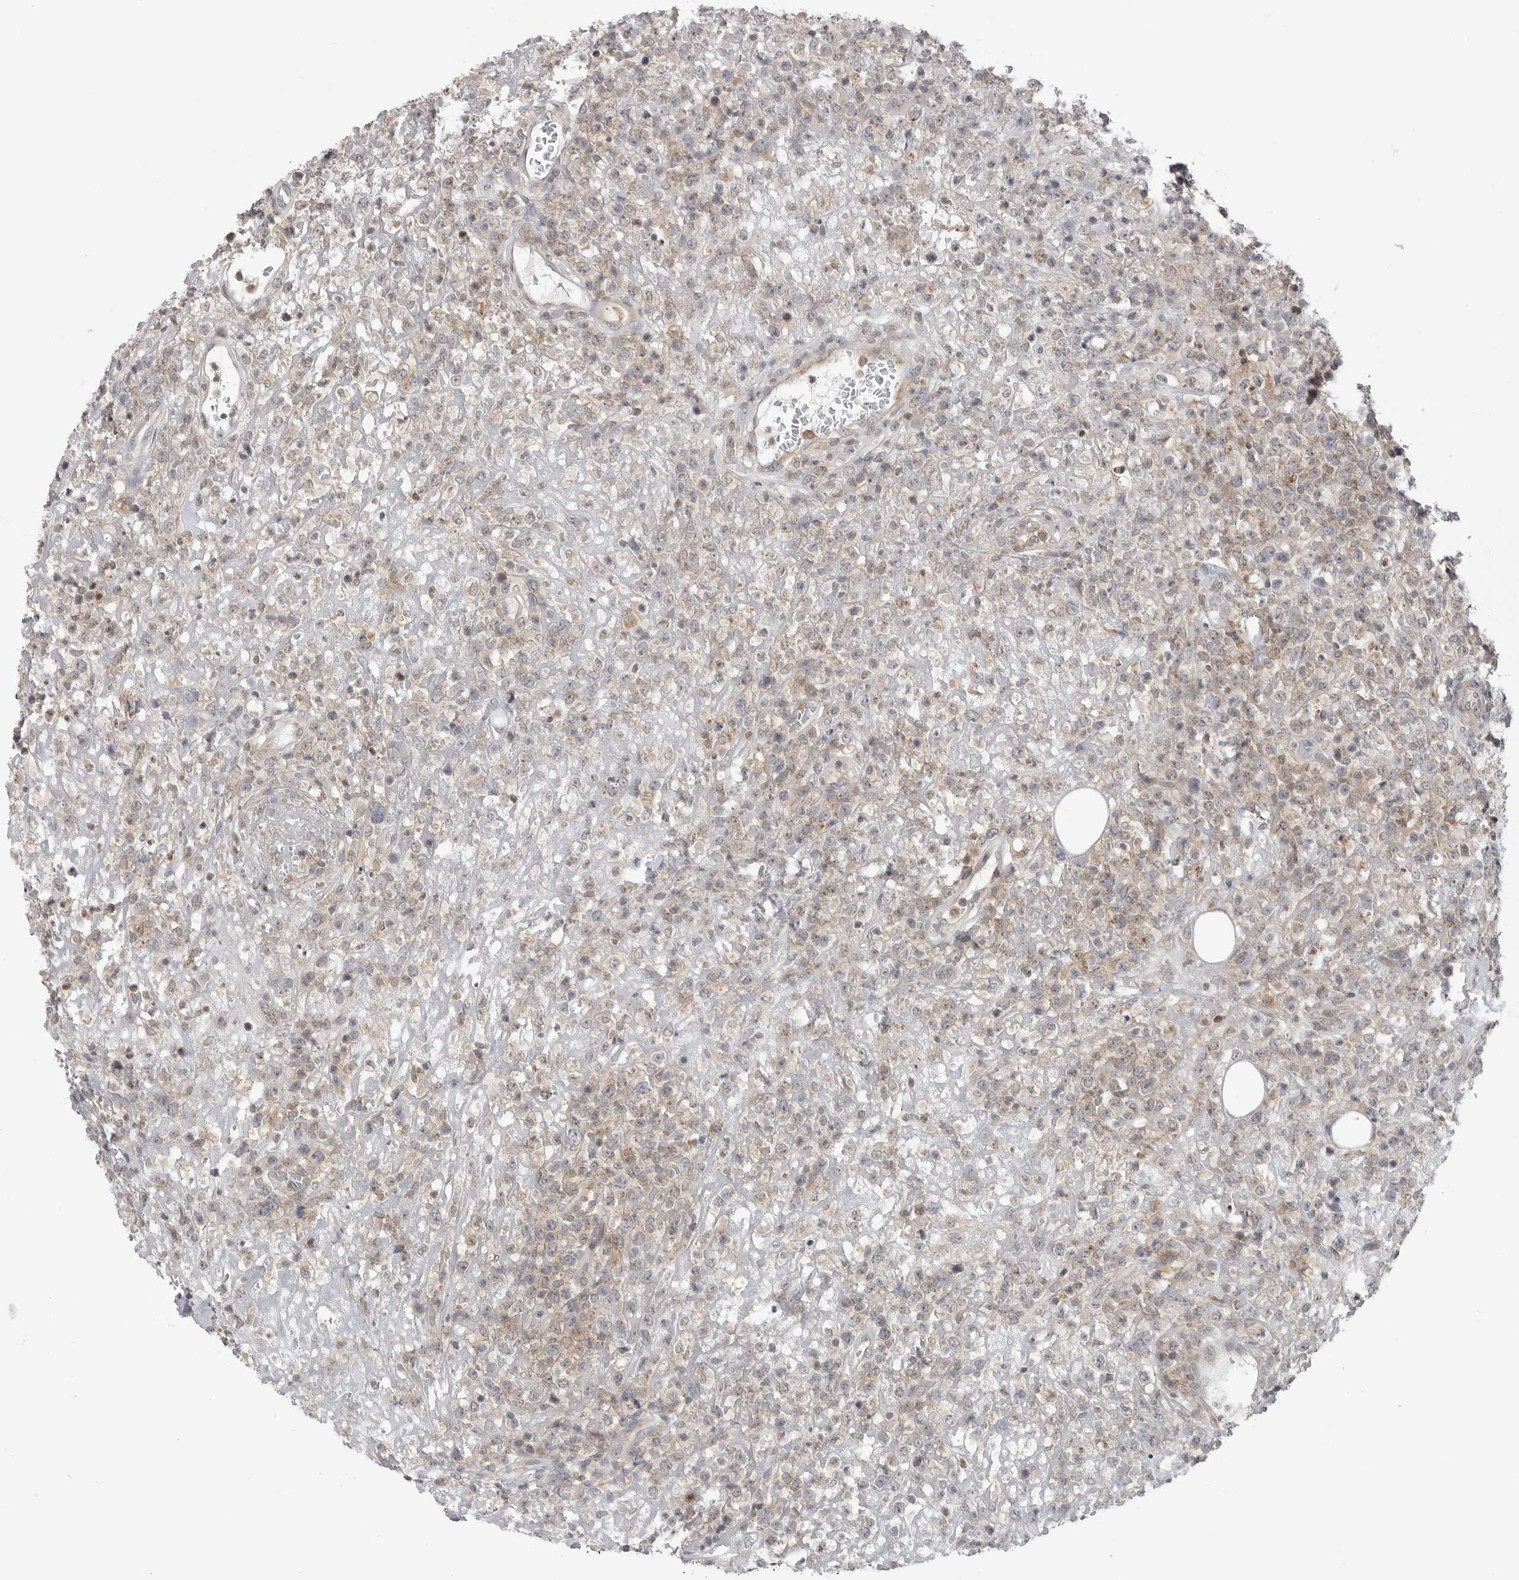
{"staining": {"intensity": "weak", "quantity": "<25%", "location": "cytoplasmic/membranous"}, "tissue": "lymphoma", "cell_type": "Tumor cells", "image_type": "cancer", "snomed": [{"axis": "morphology", "description": "Malignant lymphoma, non-Hodgkin's type, High grade"}, {"axis": "topography", "description": "Colon"}], "caption": "IHC of human high-grade malignant lymphoma, non-Hodgkin's type displays no staining in tumor cells.", "gene": "IFNGR1", "patient": {"sex": "female", "age": 53}}